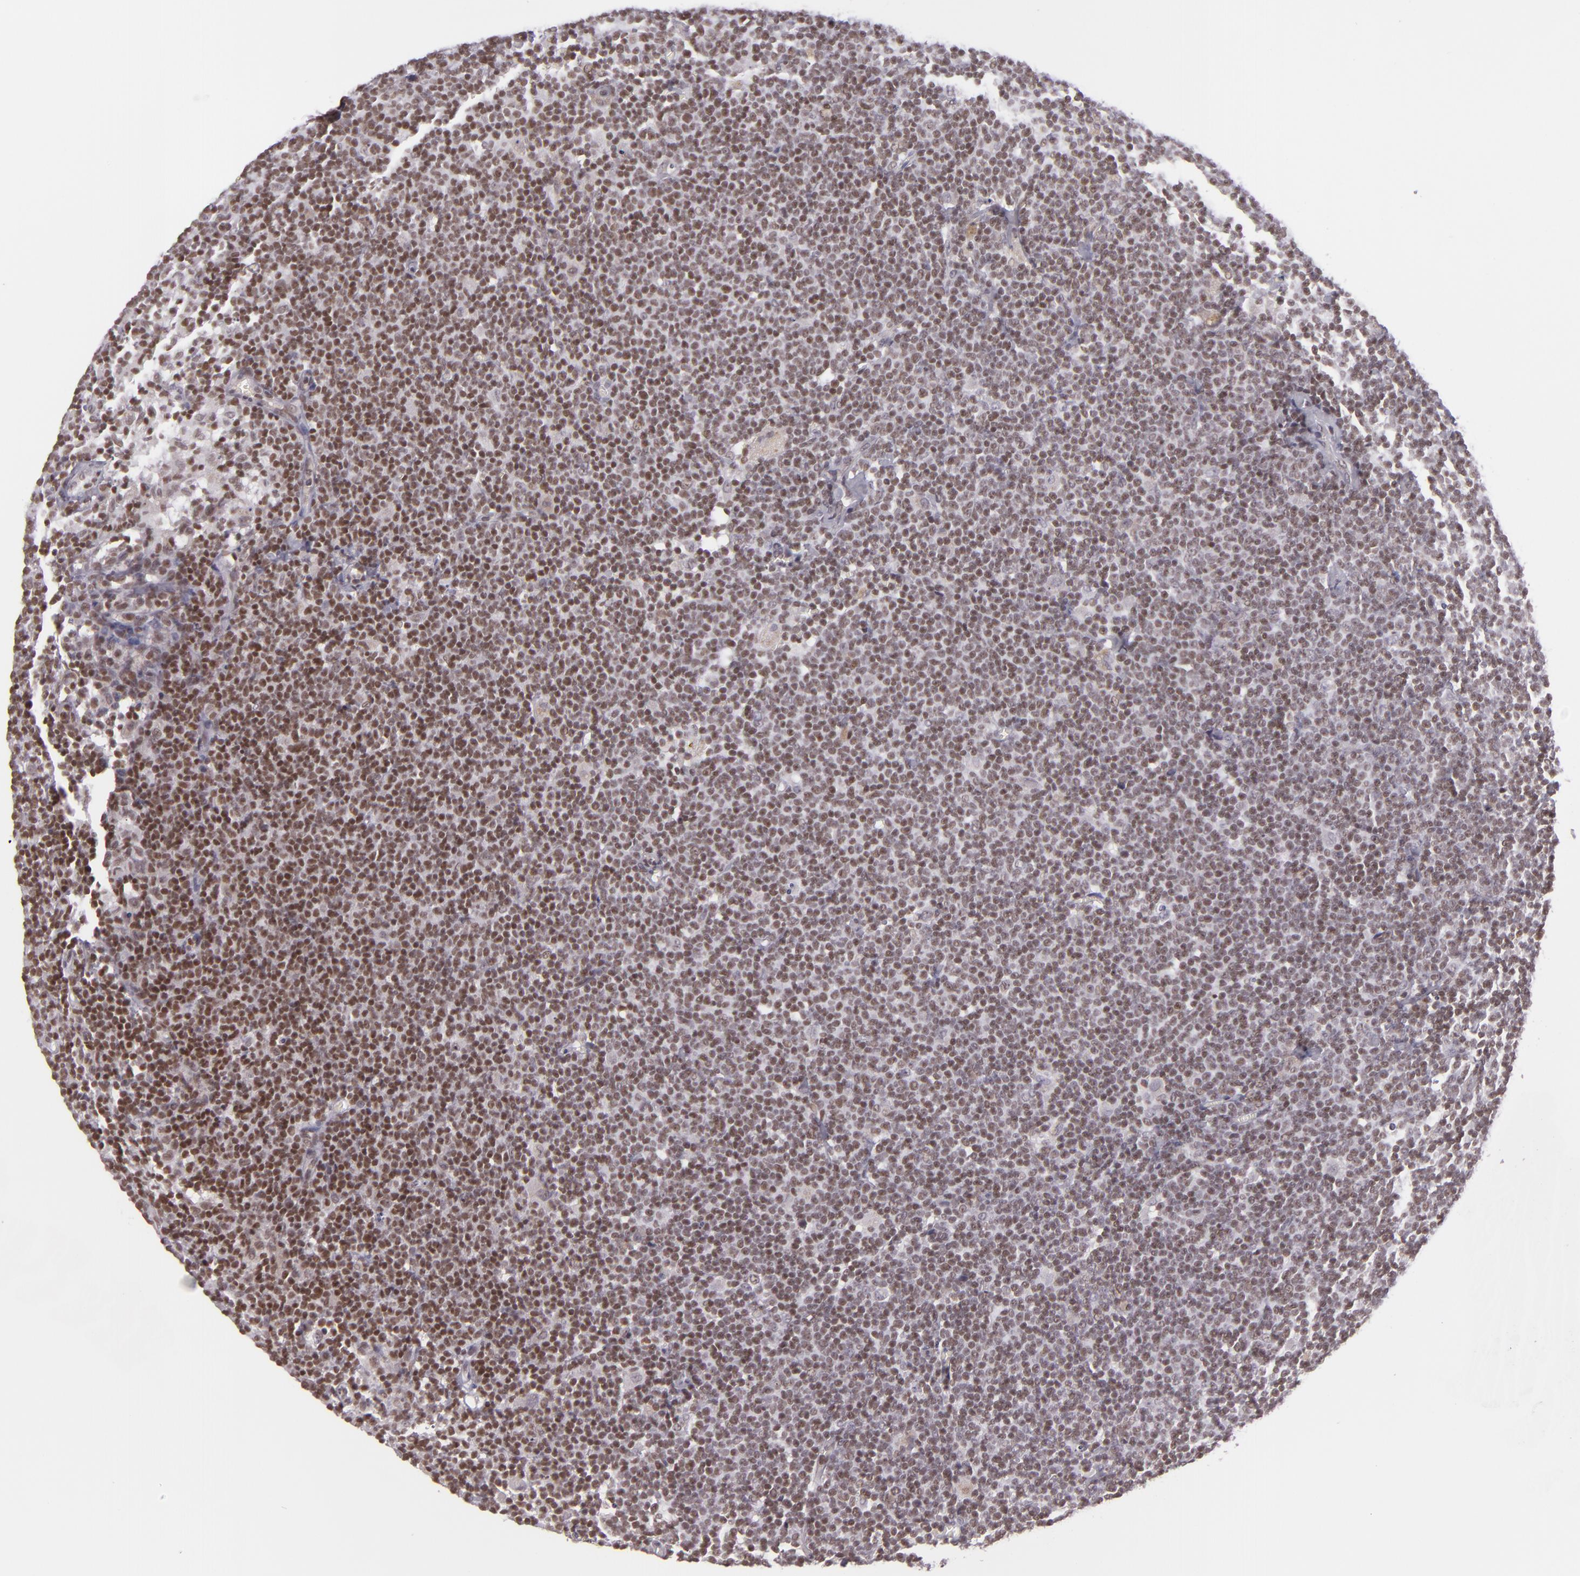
{"staining": {"intensity": "moderate", "quantity": ">75%", "location": "nuclear"}, "tissue": "lymphoma", "cell_type": "Tumor cells", "image_type": "cancer", "snomed": [{"axis": "morphology", "description": "Malignant lymphoma, non-Hodgkin's type, Low grade"}, {"axis": "topography", "description": "Lymph node"}], "caption": "A brown stain highlights moderate nuclear expression of a protein in human low-grade malignant lymphoma, non-Hodgkin's type tumor cells.", "gene": "ZFX", "patient": {"sex": "male", "age": 65}}